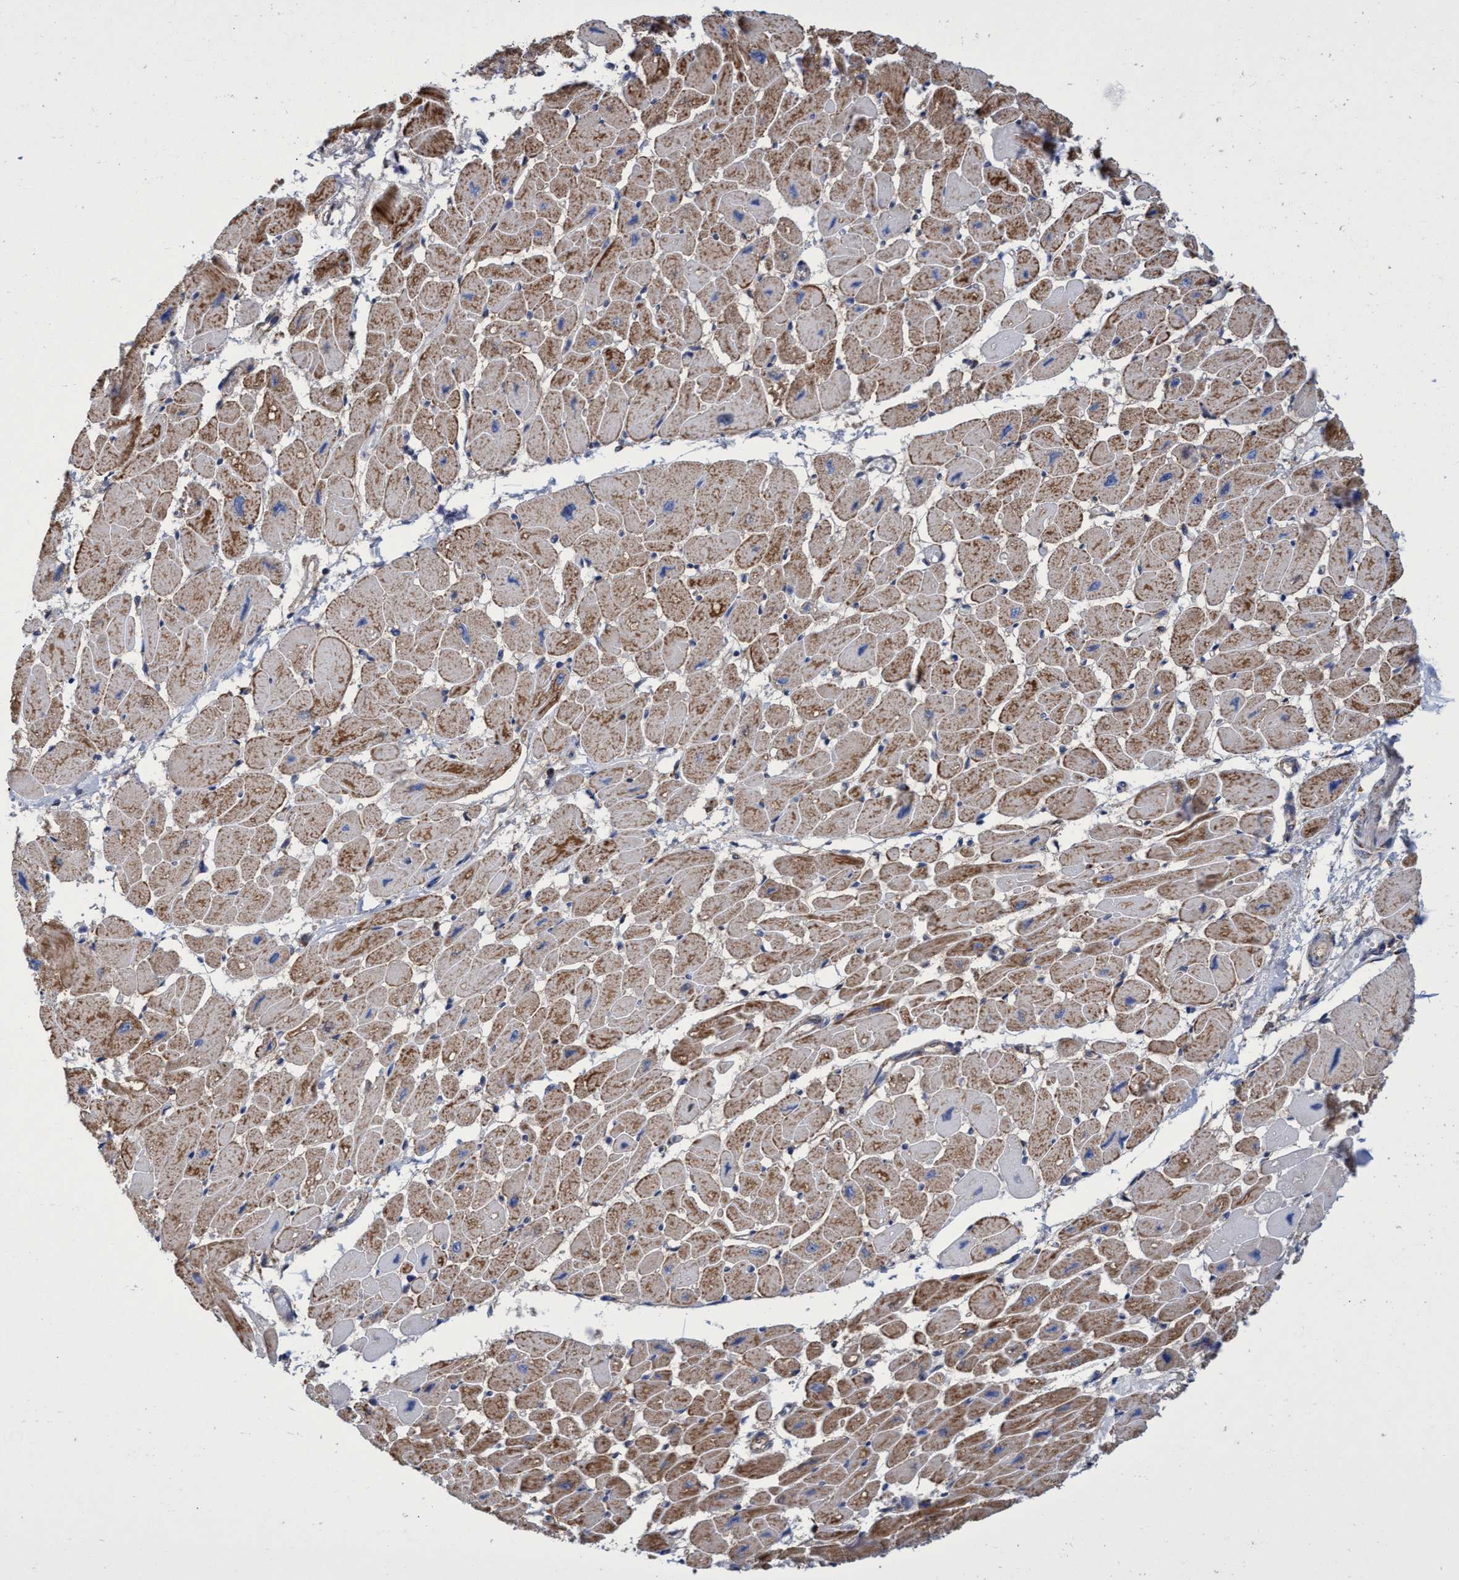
{"staining": {"intensity": "moderate", "quantity": "25%-75%", "location": "cytoplasmic/membranous"}, "tissue": "heart muscle", "cell_type": "Cardiomyocytes", "image_type": "normal", "snomed": [{"axis": "morphology", "description": "Normal tissue, NOS"}, {"axis": "topography", "description": "Heart"}], "caption": "Immunohistochemistry (DAB) staining of unremarkable human heart muscle demonstrates moderate cytoplasmic/membranous protein positivity in about 25%-75% of cardiomyocytes. The protein is stained brown, and the nuclei are stained in blue (DAB IHC with brightfield microscopy, high magnification).", "gene": "CRYZ", "patient": {"sex": "female", "age": 54}}